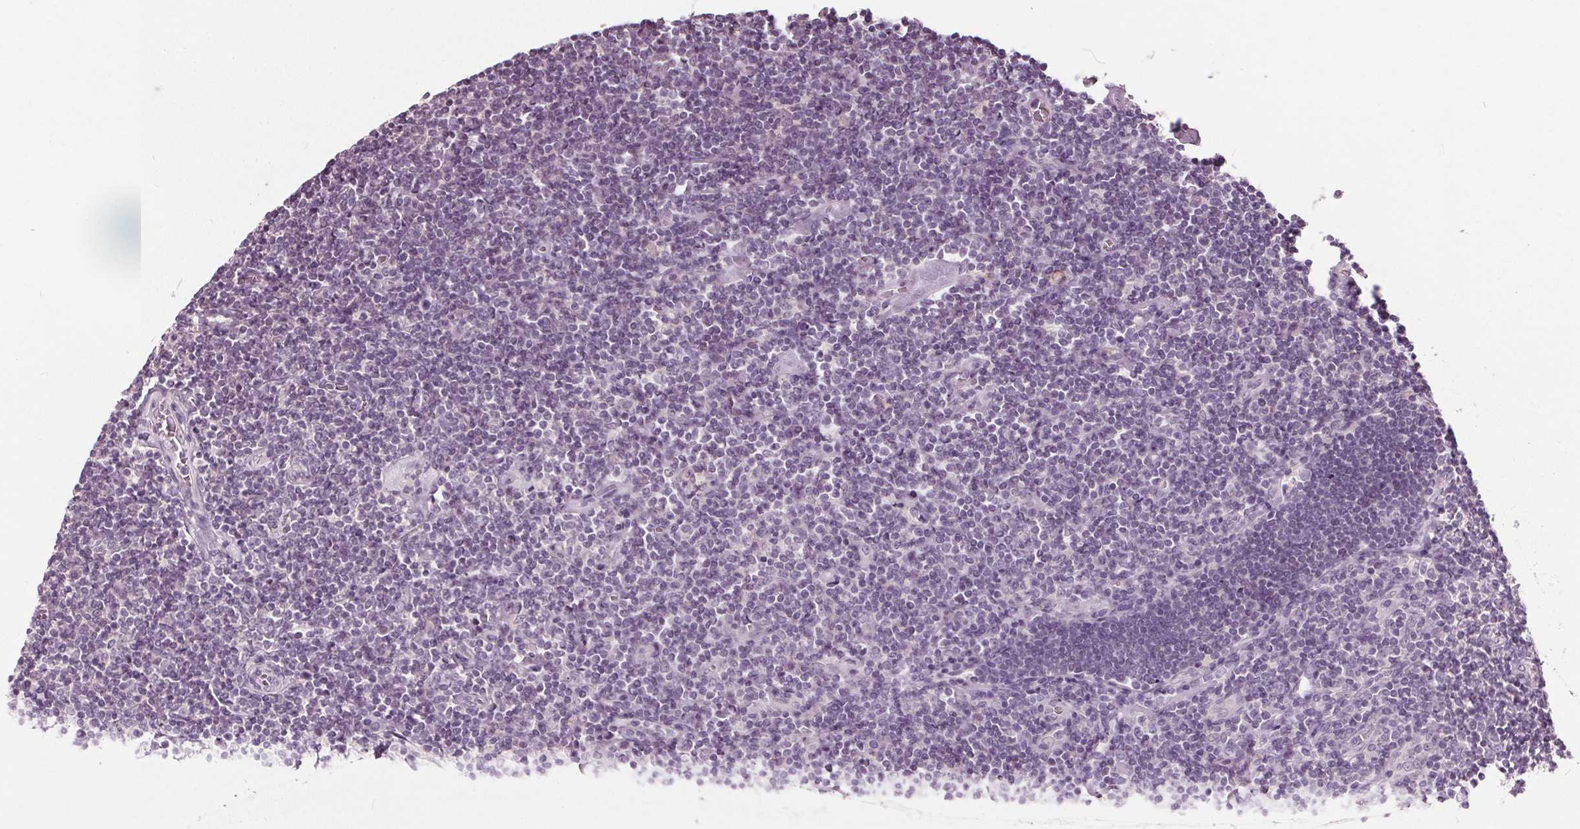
{"staining": {"intensity": "negative", "quantity": "none", "location": "none"}, "tissue": "lymphoma", "cell_type": "Tumor cells", "image_type": "cancer", "snomed": [{"axis": "morphology", "description": "Hodgkin's disease, NOS"}, {"axis": "topography", "description": "Lymph node"}], "caption": "Tumor cells show no significant protein expression in Hodgkin's disease.", "gene": "TKFC", "patient": {"sex": "male", "age": 40}}